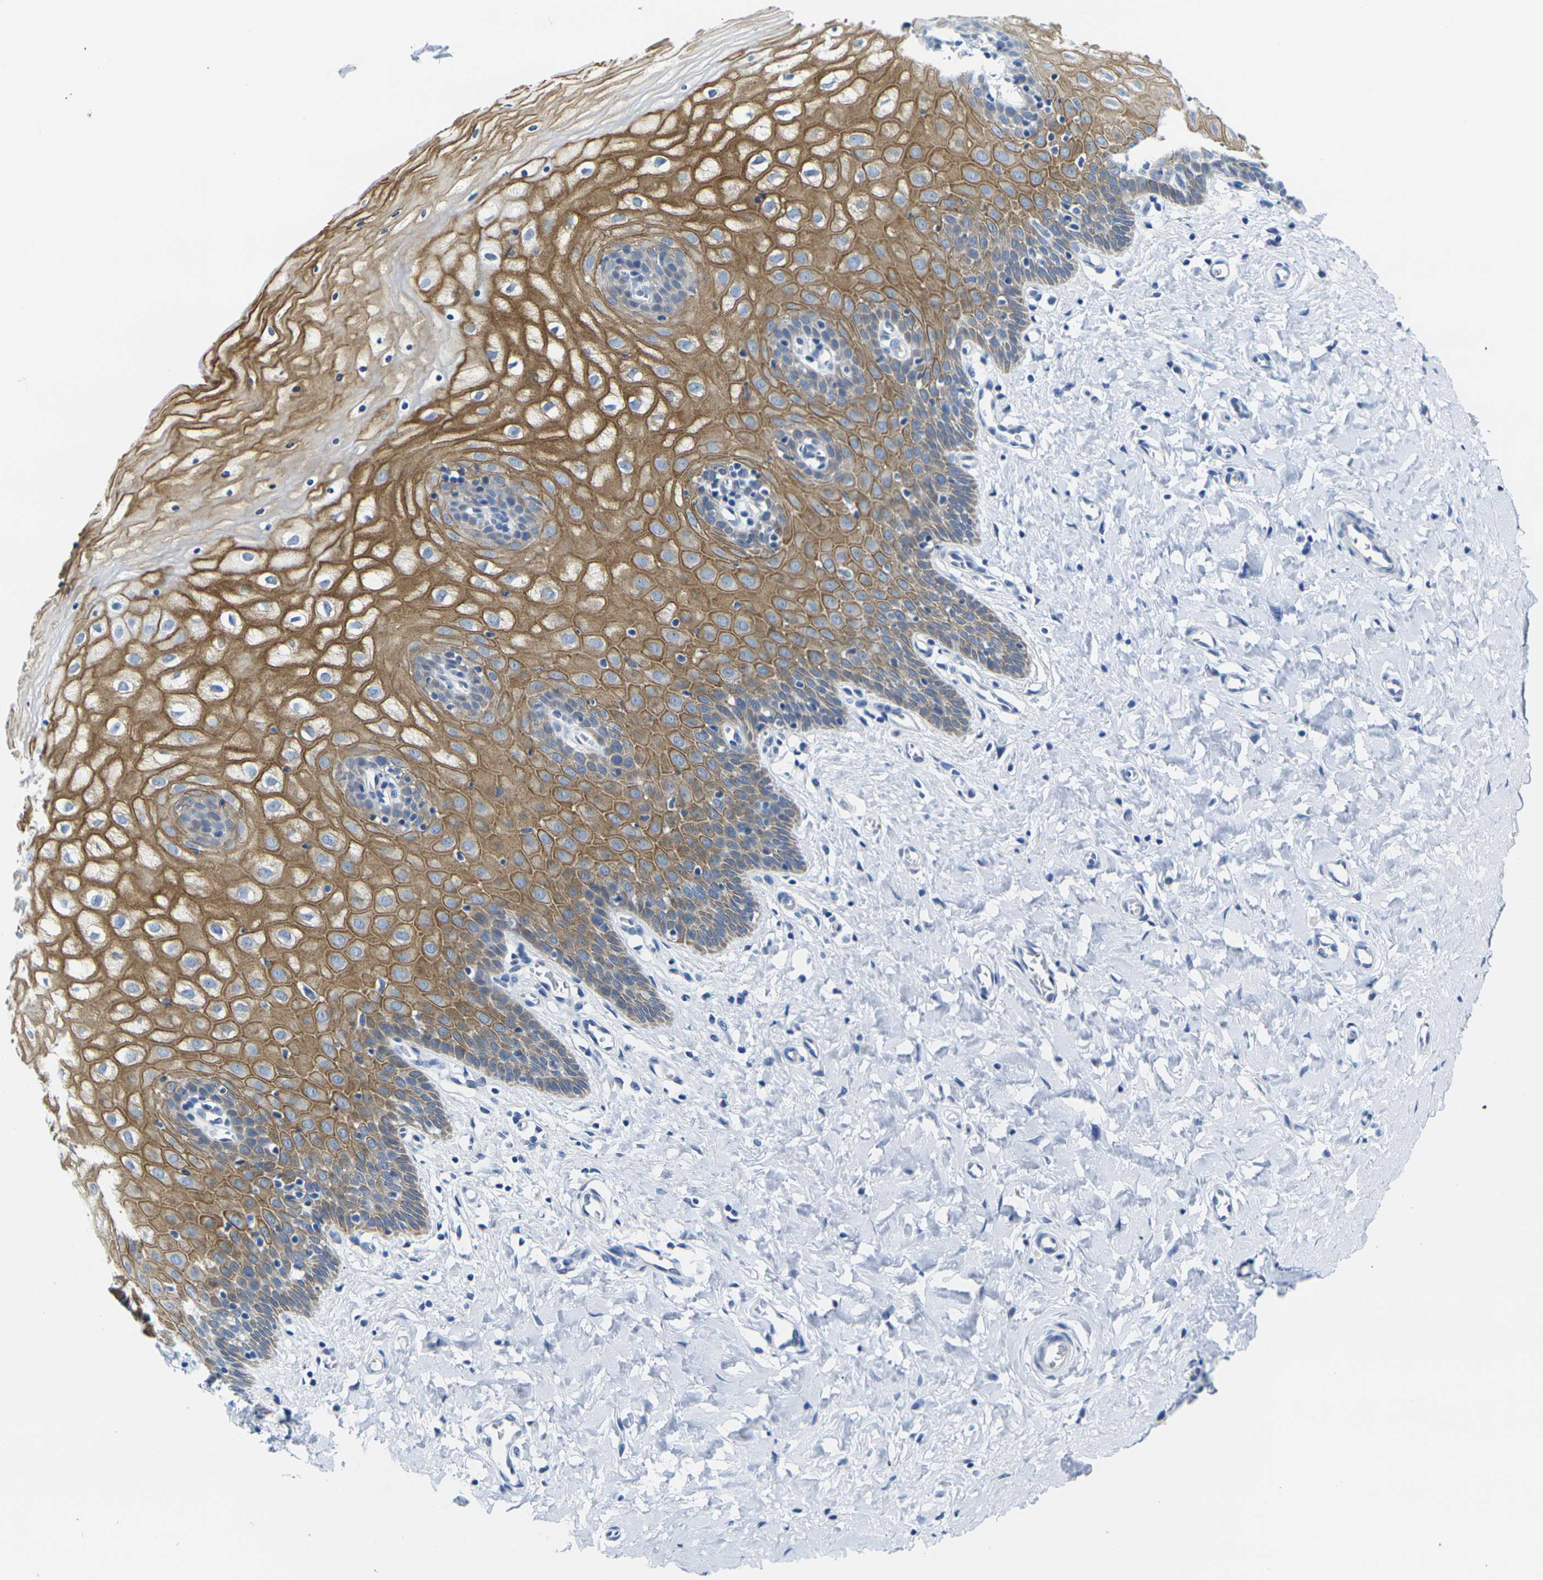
{"staining": {"intensity": "negative", "quantity": "none", "location": "none"}, "tissue": "cervix", "cell_type": "Glandular cells", "image_type": "normal", "snomed": [{"axis": "morphology", "description": "Normal tissue, NOS"}, {"axis": "topography", "description": "Cervix"}], "caption": "This is a micrograph of IHC staining of normal cervix, which shows no positivity in glandular cells. Nuclei are stained in blue.", "gene": "CRK", "patient": {"sex": "female", "age": 55}}